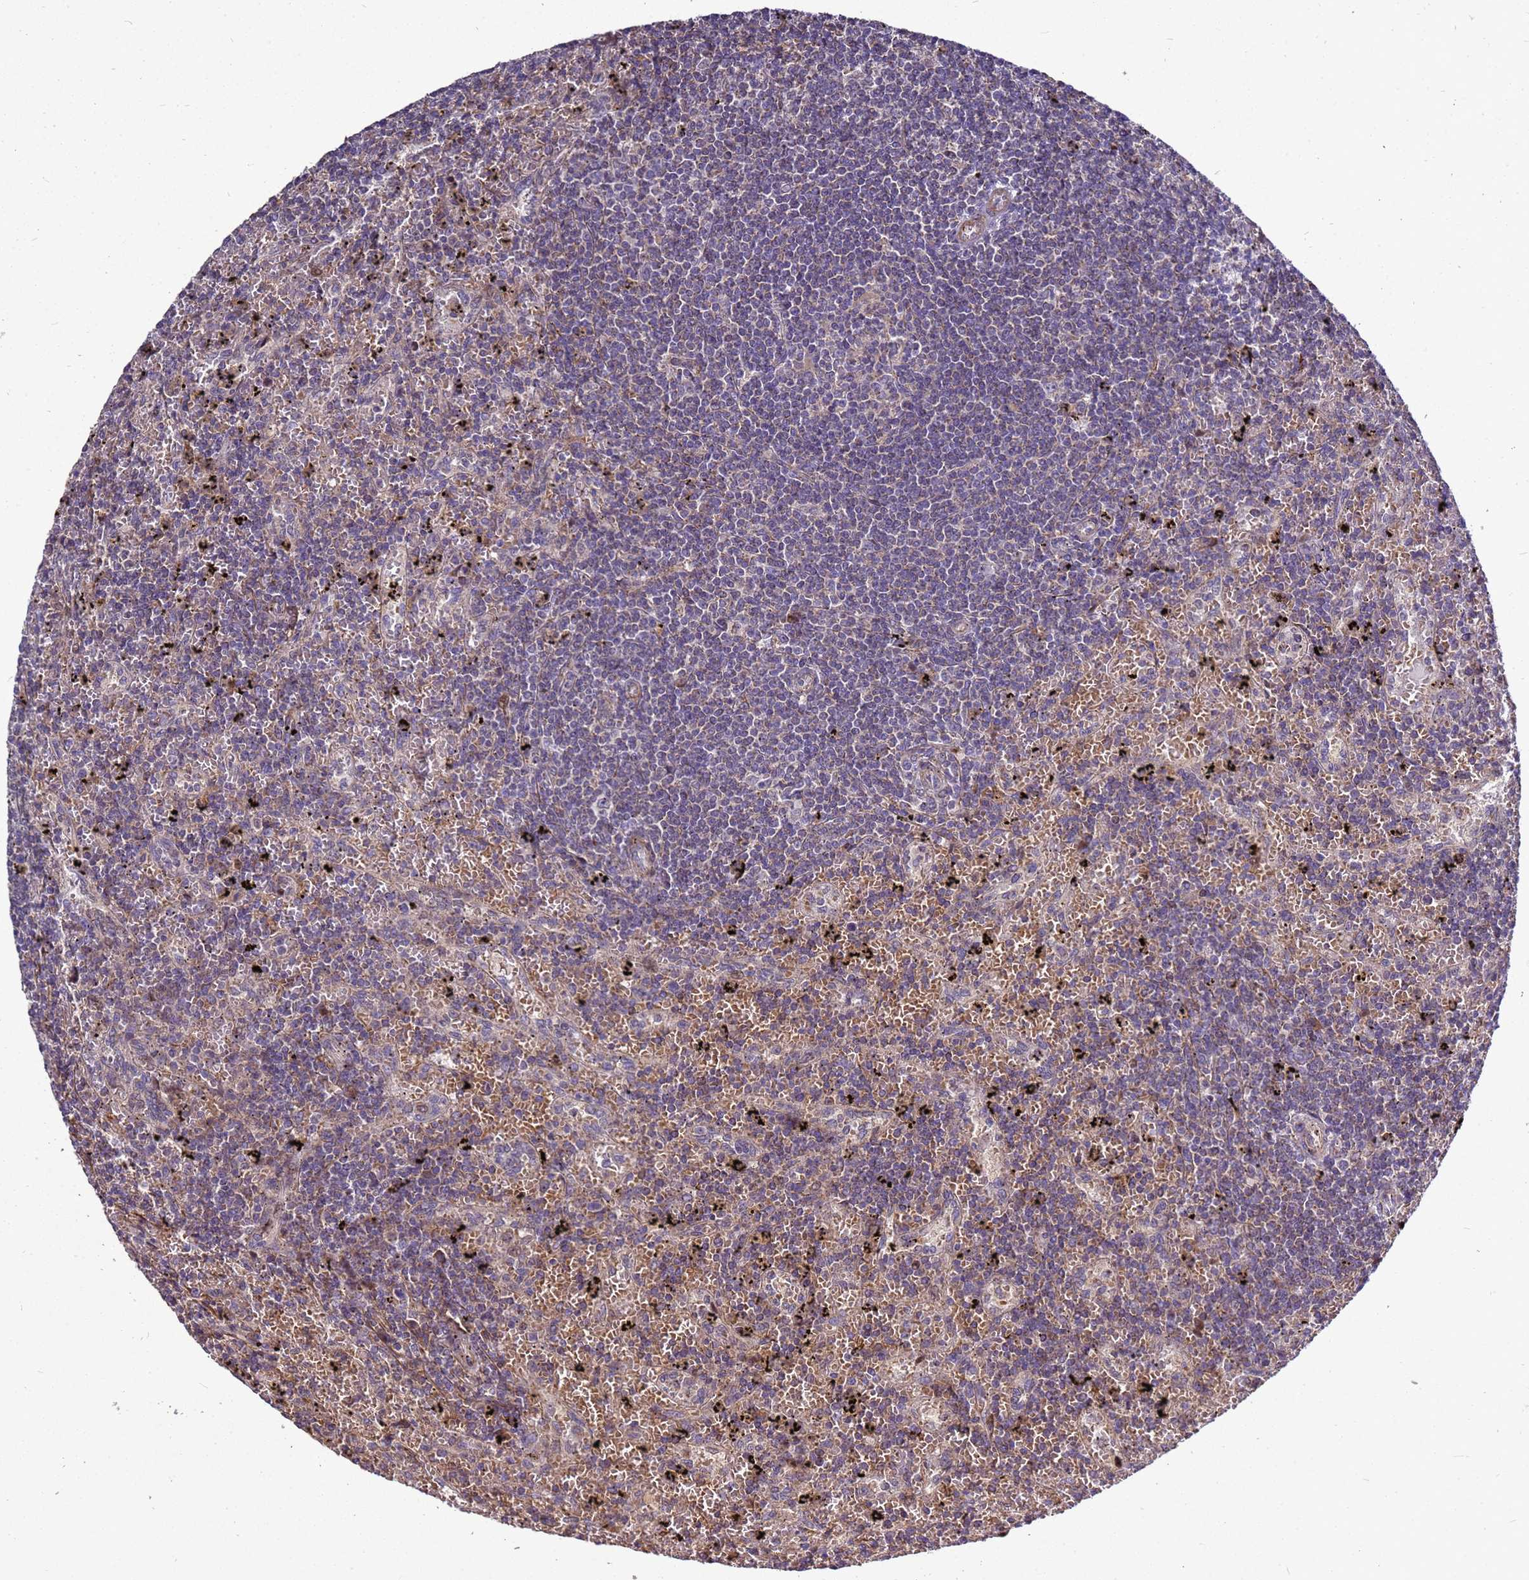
{"staining": {"intensity": "negative", "quantity": "none", "location": "none"}, "tissue": "lymphoma", "cell_type": "Tumor cells", "image_type": "cancer", "snomed": [{"axis": "morphology", "description": "Malignant lymphoma, non-Hodgkin's type, Low grade"}, {"axis": "topography", "description": "Spleen"}], "caption": "There is no significant positivity in tumor cells of lymphoma.", "gene": "RSPRY1", "patient": {"sex": "male", "age": 76}}